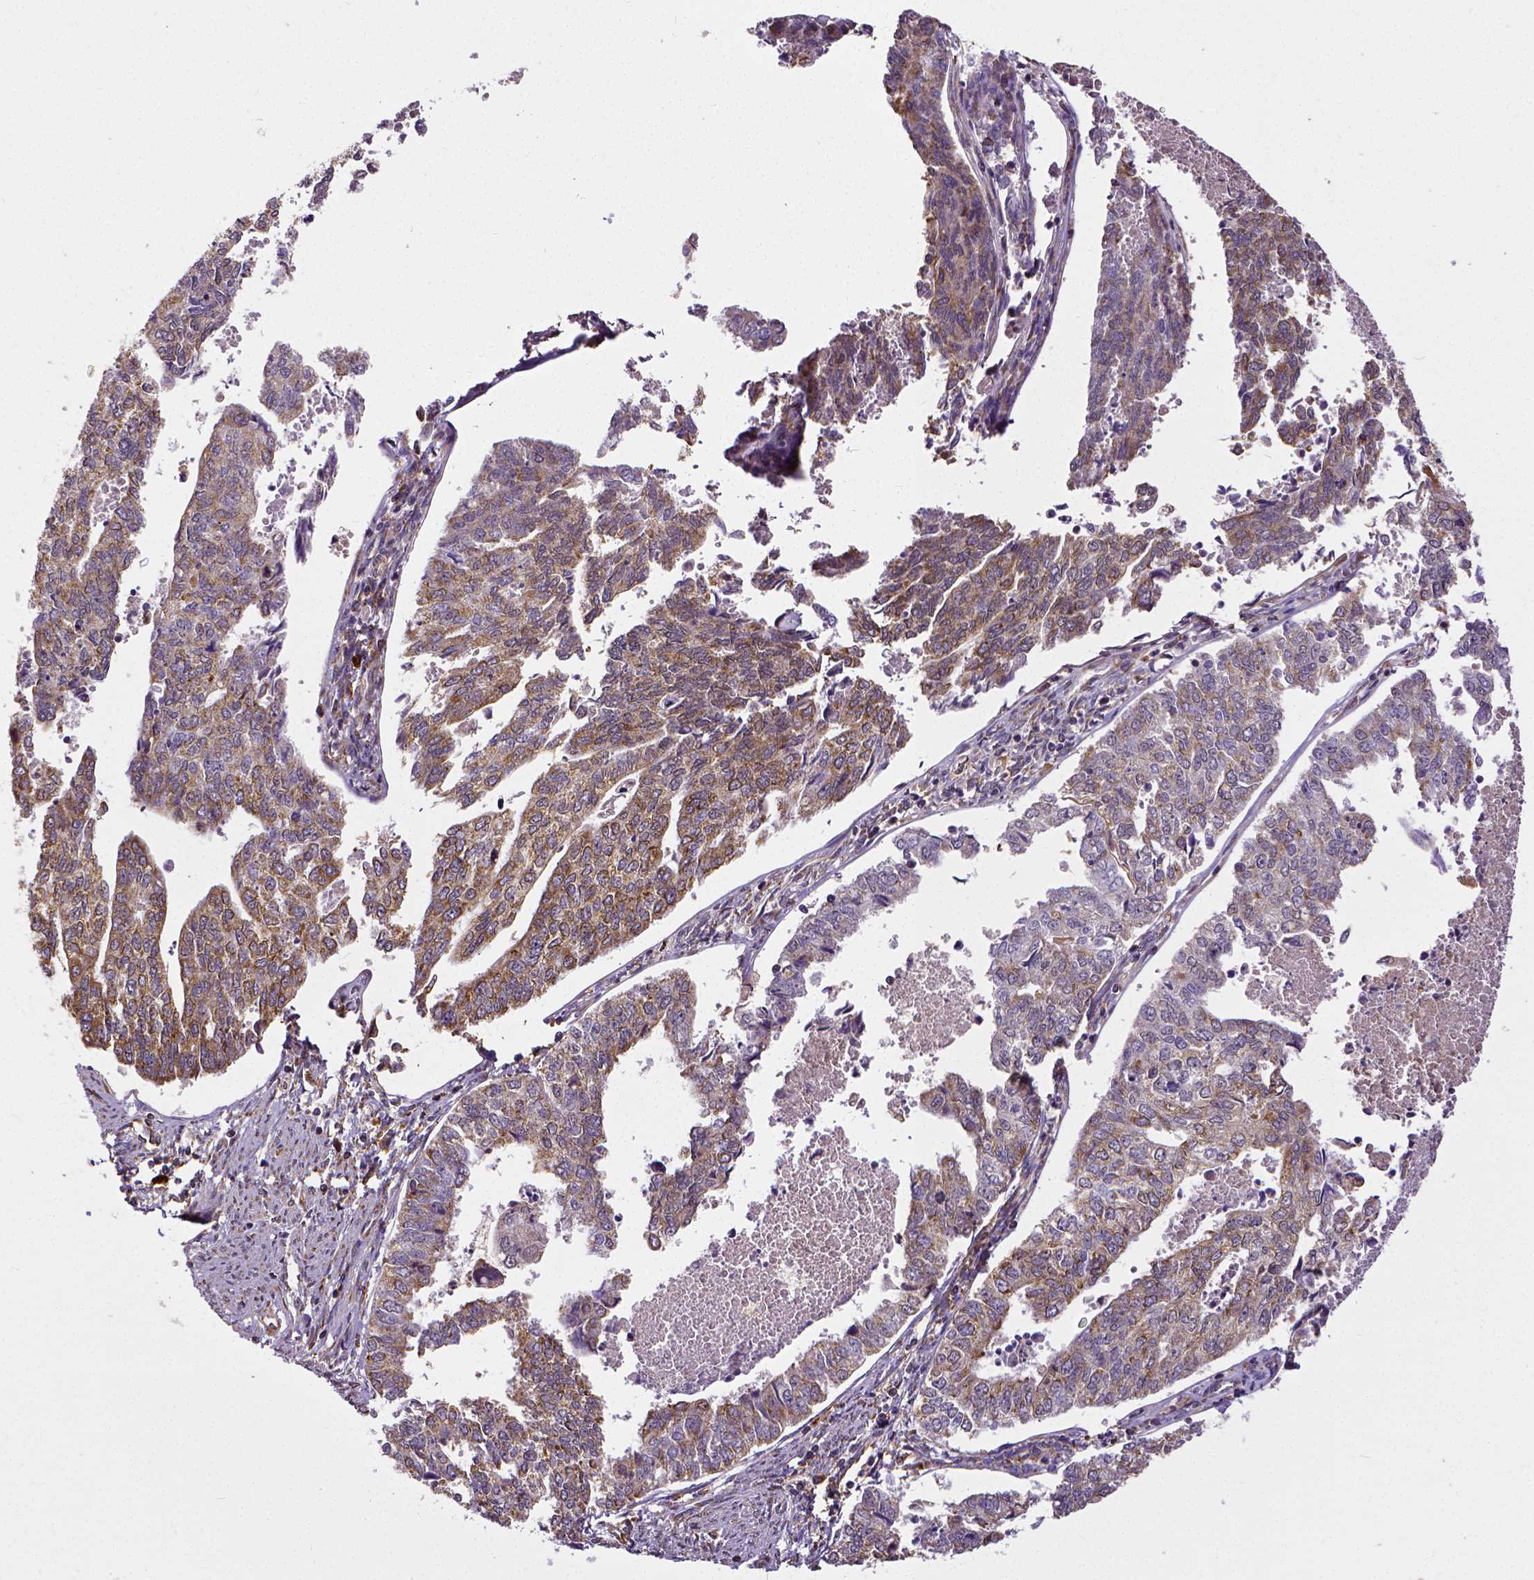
{"staining": {"intensity": "moderate", "quantity": ">75%", "location": "cytoplasmic/membranous"}, "tissue": "endometrial cancer", "cell_type": "Tumor cells", "image_type": "cancer", "snomed": [{"axis": "morphology", "description": "Adenocarcinoma, NOS"}, {"axis": "topography", "description": "Endometrium"}], "caption": "Adenocarcinoma (endometrial) was stained to show a protein in brown. There is medium levels of moderate cytoplasmic/membranous expression in about >75% of tumor cells. (Stains: DAB (3,3'-diaminobenzidine) in brown, nuclei in blue, Microscopy: brightfield microscopy at high magnification).", "gene": "MTDH", "patient": {"sex": "female", "age": 73}}